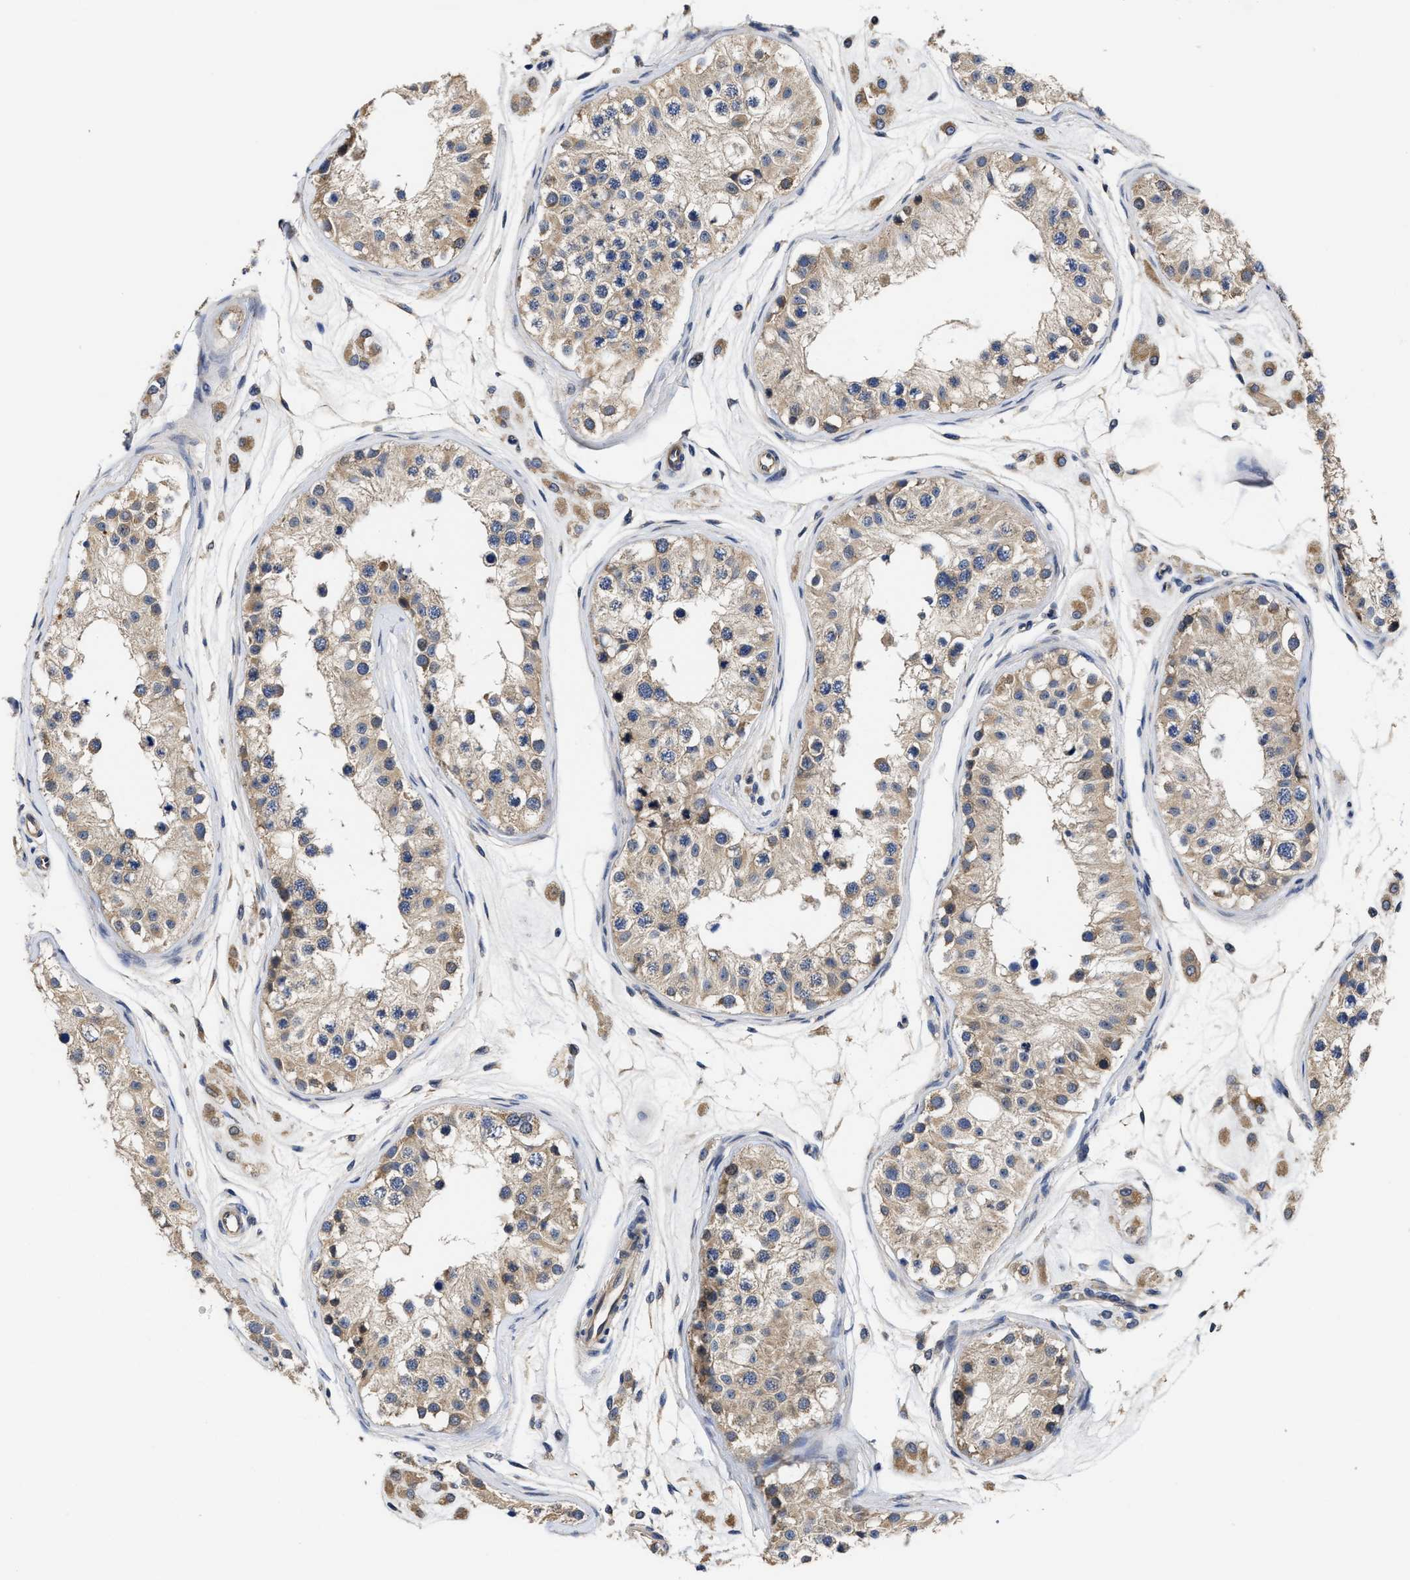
{"staining": {"intensity": "moderate", "quantity": ">75%", "location": "cytoplasmic/membranous"}, "tissue": "testis", "cell_type": "Cells in seminiferous ducts", "image_type": "normal", "snomed": [{"axis": "morphology", "description": "Normal tissue, NOS"}, {"axis": "morphology", "description": "Adenocarcinoma, metastatic, NOS"}, {"axis": "topography", "description": "Testis"}], "caption": "High-magnification brightfield microscopy of normal testis stained with DAB (3,3'-diaminobenzidine) (brown) and counterstained with hematoxylin (blue). cells in seminiferous ducts exhibit moderate cytoplasmic/membranous expression is identified in approximately>75% of cells. Using DAB (brown) and hematoxylin (blue) stains, captured at high magnification using brightfield microscopy.", "gene": "TRAF6", "patient": {"sex": "male", "age": 26}}